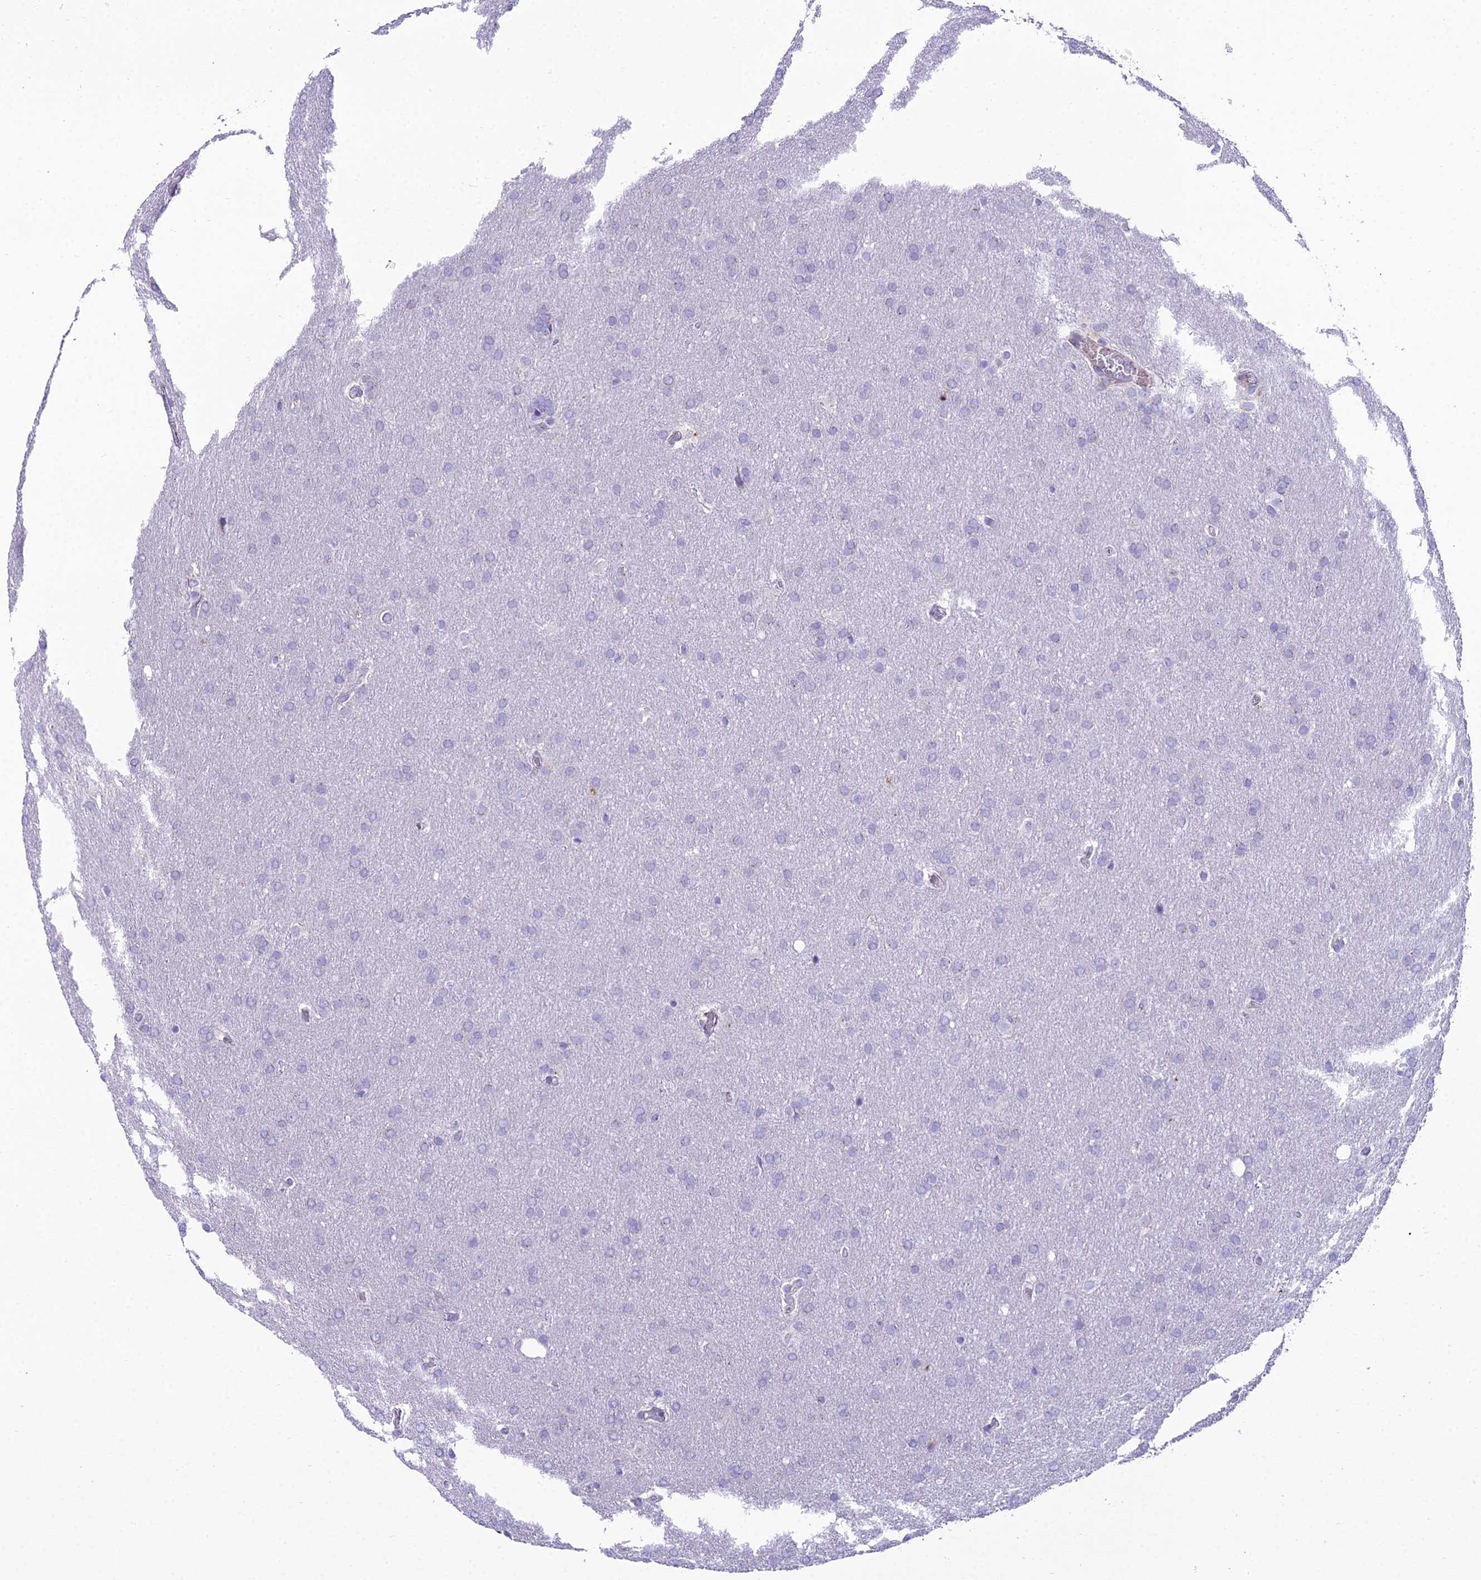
{"staining": {"intensity": "negative", "quantity": "none", "location": "none"}, "tissue": "glioma", "cell_type": "Tumor cells", "image_type": "cancer", "snomed": [{"axis": "morphology", "description": "Glioma, malignant, Low grade"}, {"axis": "topography", "description": "Brain"}], "caption": "This histopathology image is of malignant glioma (low-grade) stained with immunohistochemistry (IHC) to label a protein in brown with the nuclei are counter-stained blue. There is no staining in tumor cells.", "gene": "GFRA1", "patient": {"sex": "female", "age": 32}}